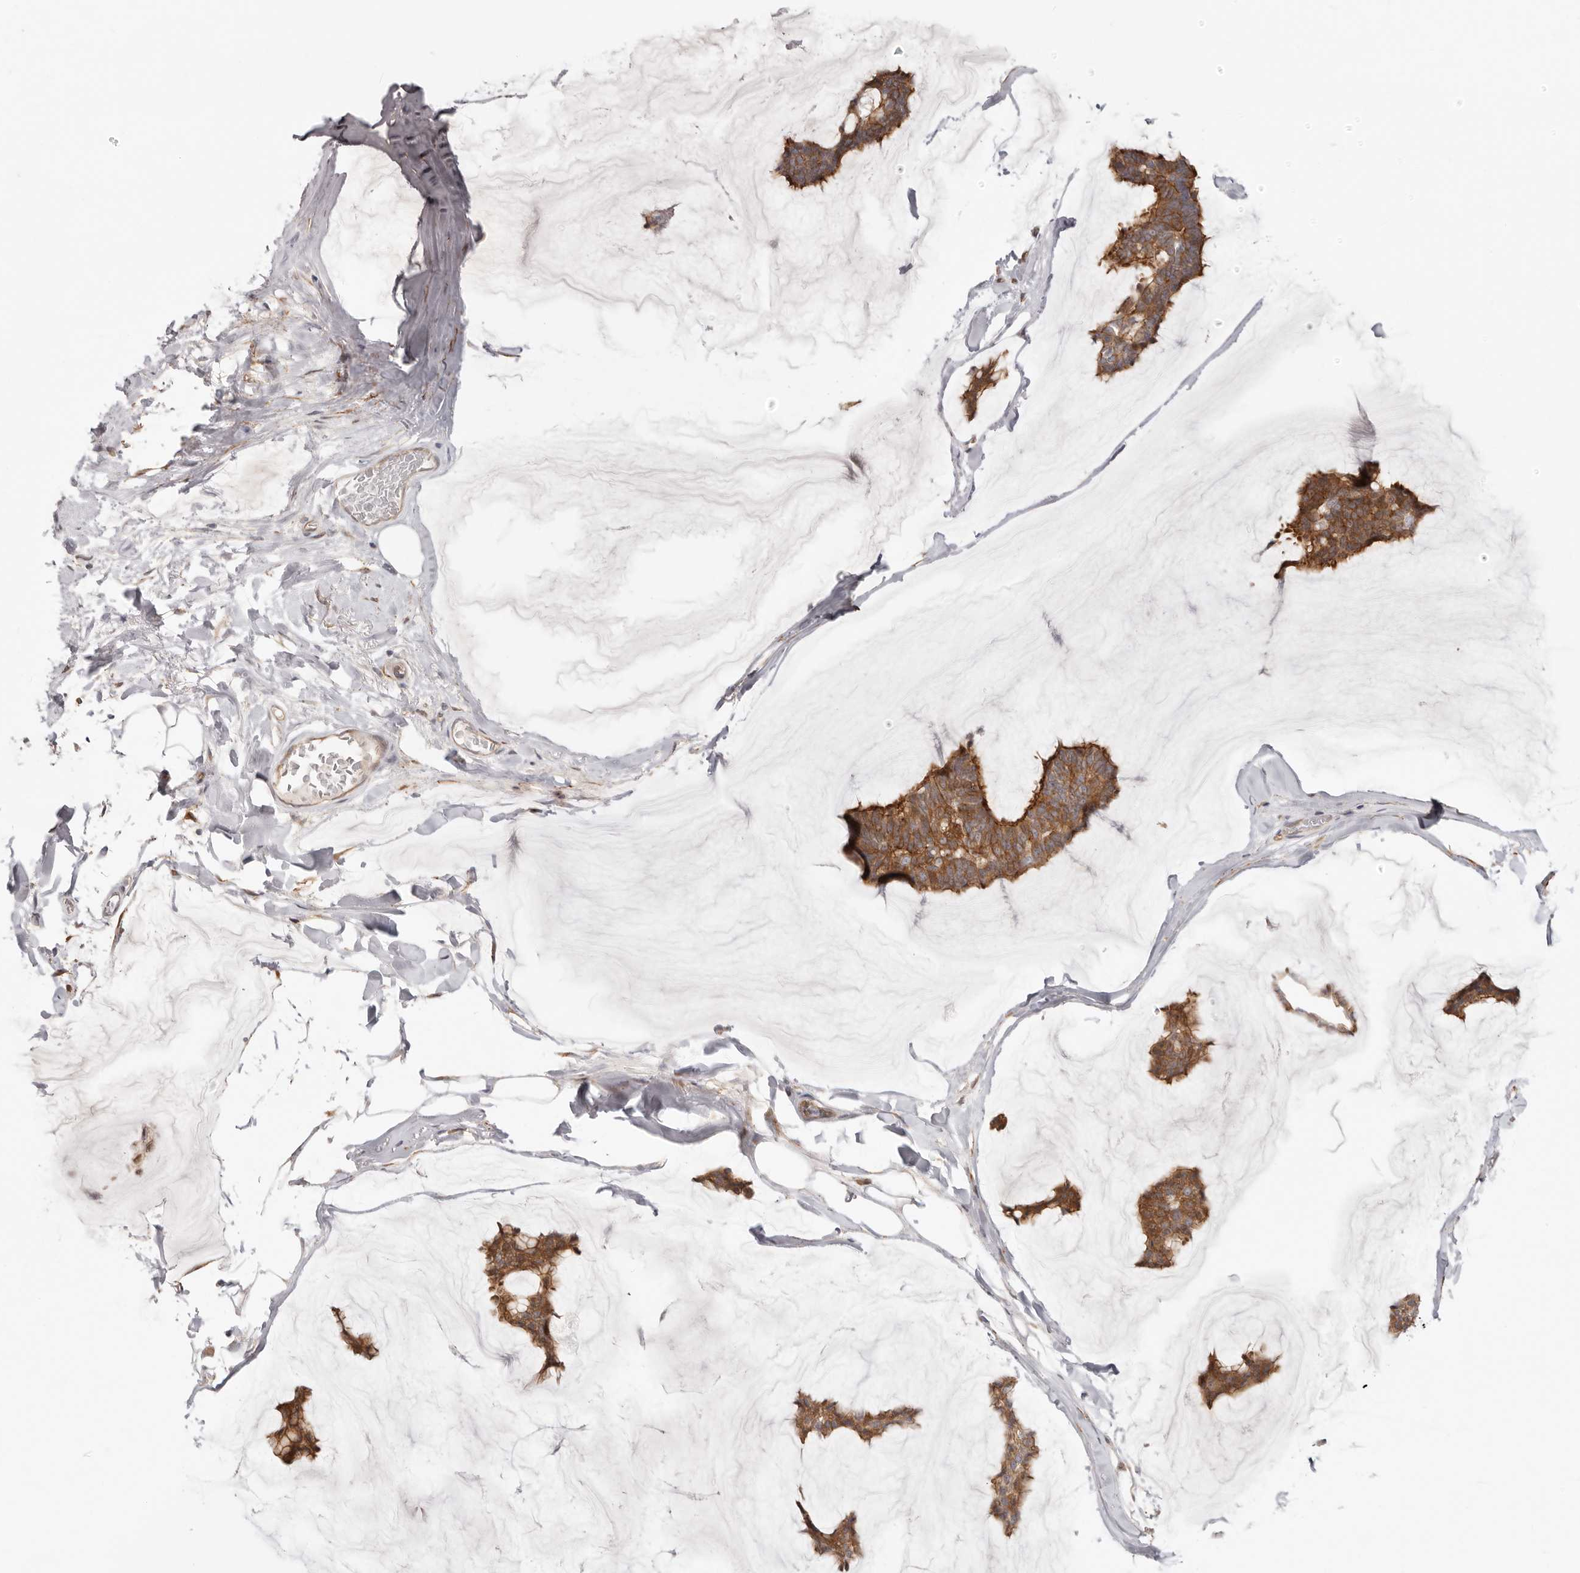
{"staining": {"intensity": "moderate", "quantity": ">75%", "location": "cytoplasmic/membranous"}, "tissue": "breast cancer", "cell_type": "Tumor cells", "image_type": "cancer", "snomed": [{"axis": "morphology", "description": "Duct carcinoma"}, {"axis": "topography", "description": "Breast"}], "caption": "An IHC histopathology image of tumor tissue is shown. Protein staining in brown highlights moderate cytoplasmic/membranous positivity in breast cancer (invasive ductal carcinoma) within tumor cells. Using DAB (brown) and hematoxylin (blue) stains, captured at high magnification using brightfield microscopy.", "gene": "SZT2", "patient": {"sex": "female", "age": 93}}